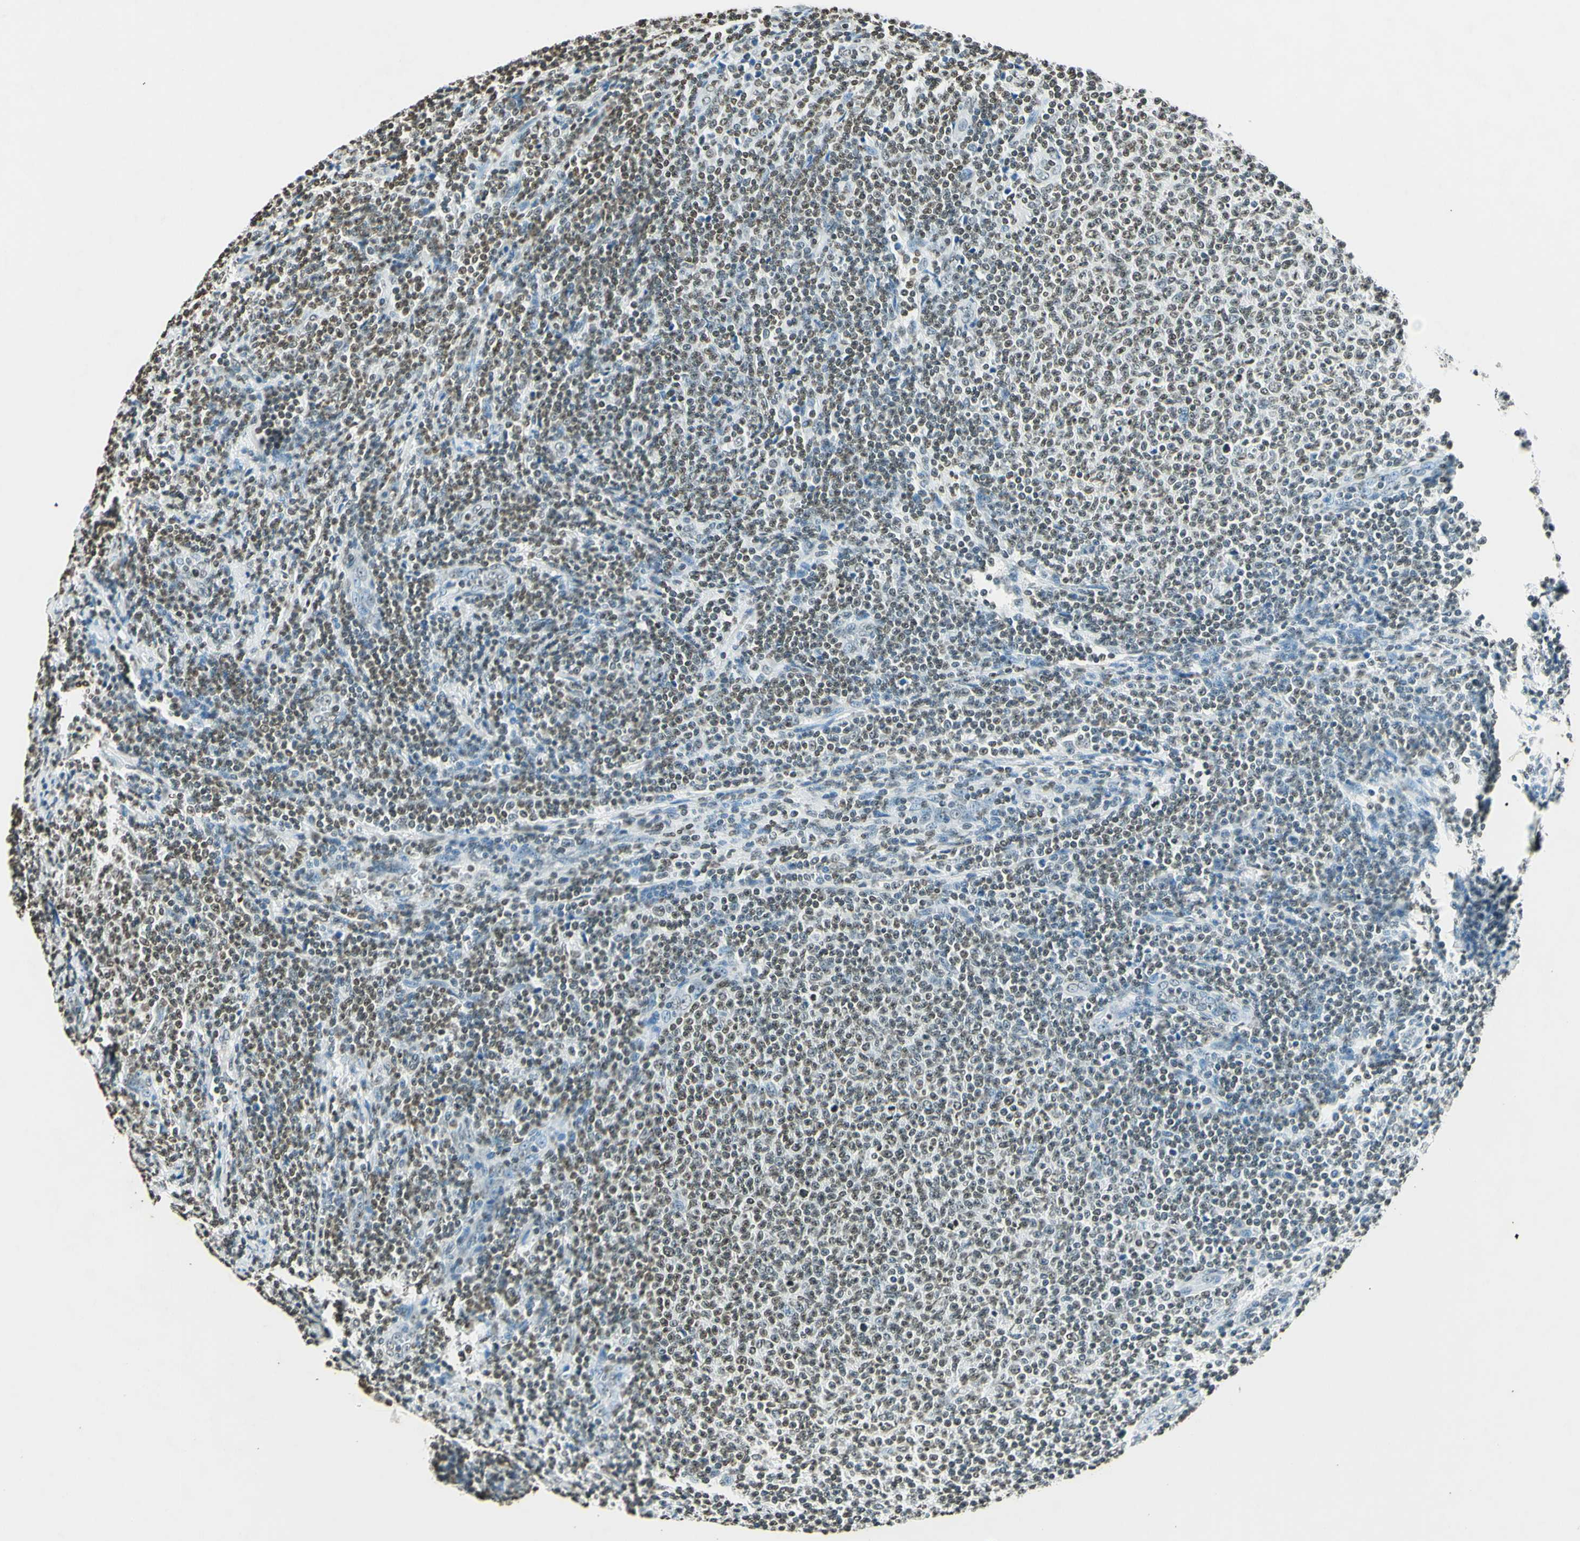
{"staining": {"intensity": "weak", "quantity": "25%-75%", "location": "nuclear"}, "tissue": "lymphoma", "cell_type": "Tumor cells", "image_type": "cancer", "snomed": [{"axis": "morphology", "description": "Malignant lymphoma, non-Hodgkin's type, Low grade"}, {"axis": "topography", "description": "Lymph node"}], "caption": "Human lymphoma stained with a protein marker displays weak staining in tumor cells.", "gene": "MSH2", "patient": {"sex": "male", "age": 66}}